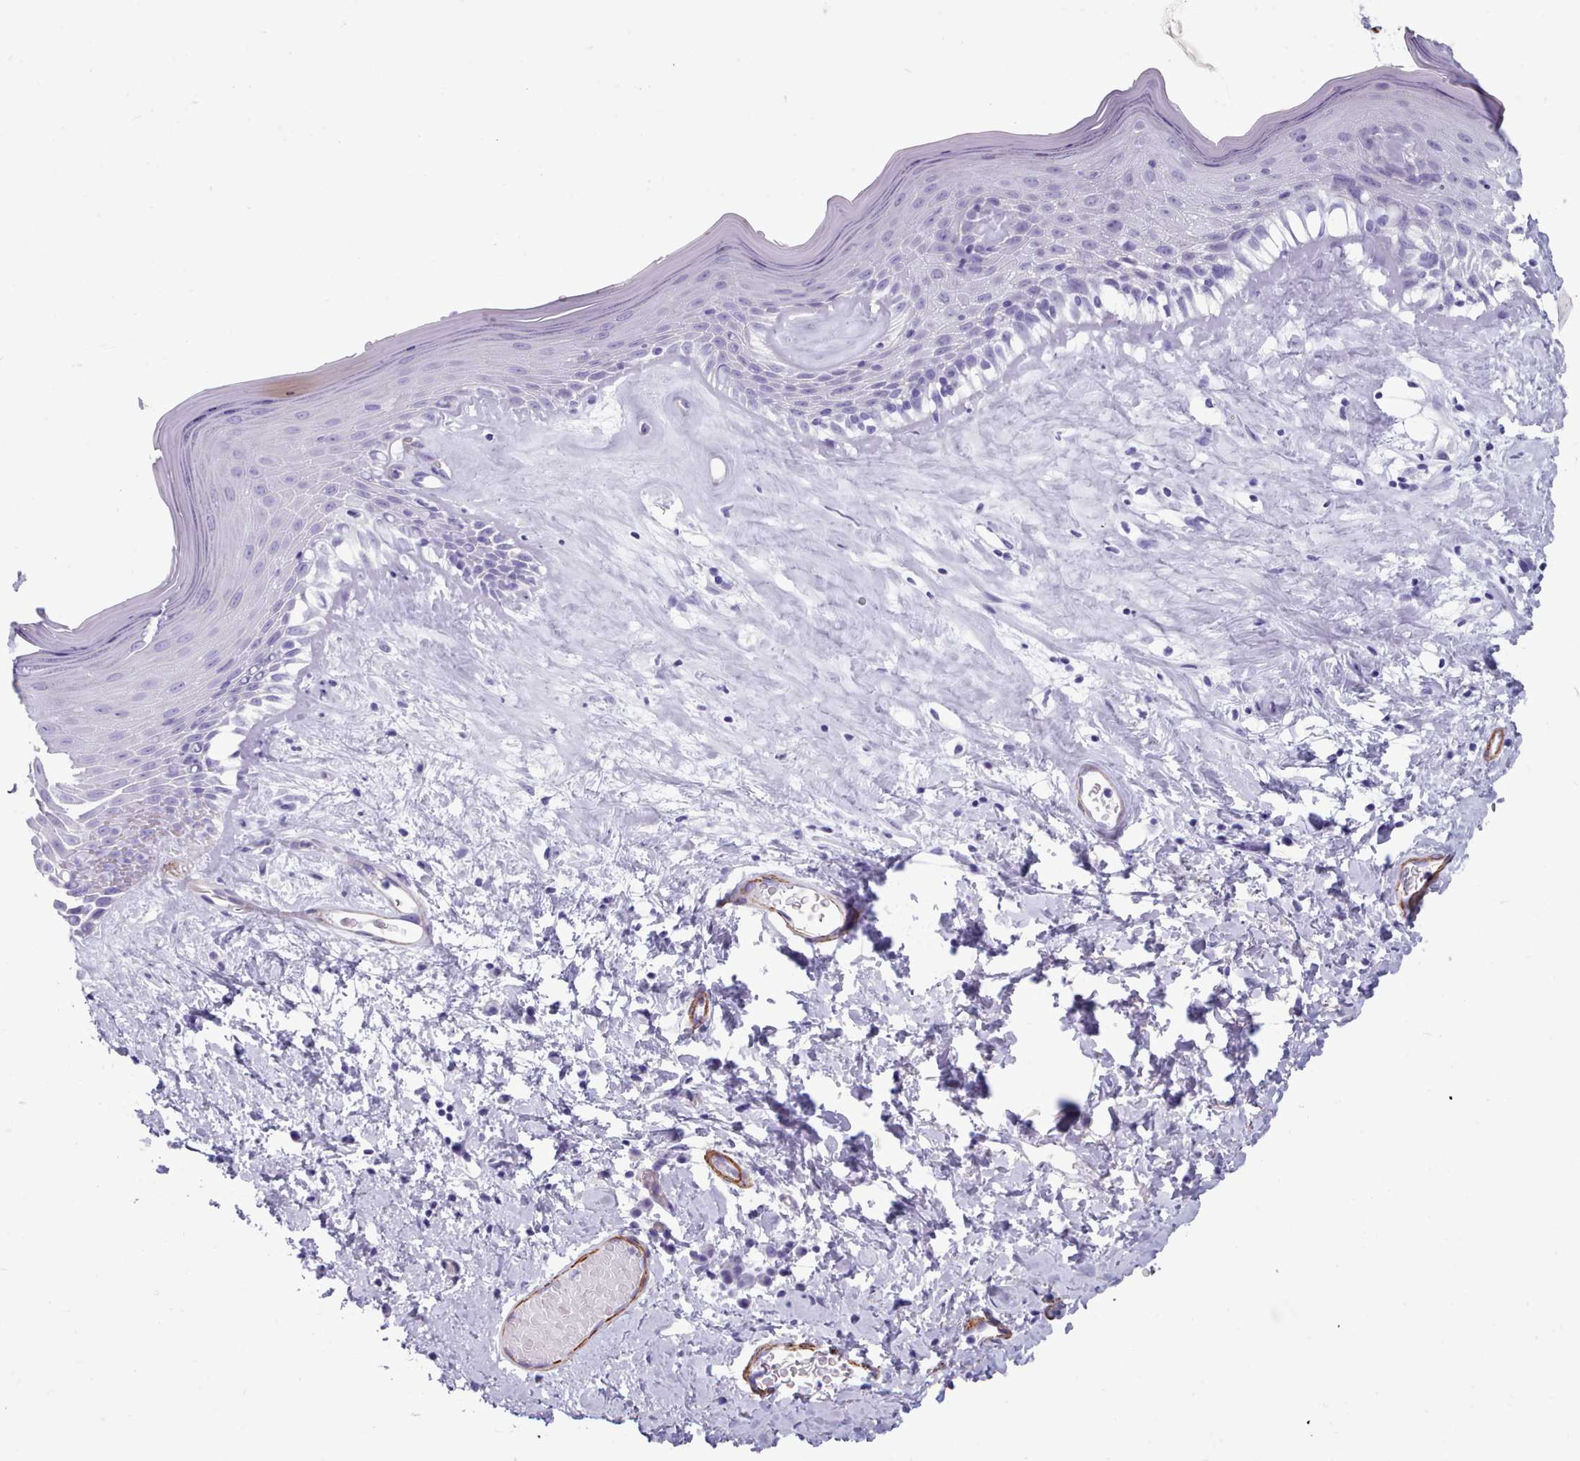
{"staining": {"intensity": "negative", "quantity": "none", "location": "none"}, "tissue": "skin", "cell_type": "Epidermal cells", "image_type": "normal", "snomed": [{"axis": "morphology", "description": "Normal tissue, NOS"}, {"axis": "morphology", "description": "Inflammation, NOS"}, {"axis": "topography", "description": "Vulva"}], "caption": "Unremarkable skin was stained to show a protein in brown. There is no significant staining in epidermal cells. (DAB (3,3'-diaminobenzidine) immunohistochemistry (IHC) visualized using brightfield microscopy, high magnification).", "gene": "FPGS", "patient": {"sex": "female", "age": 86}}